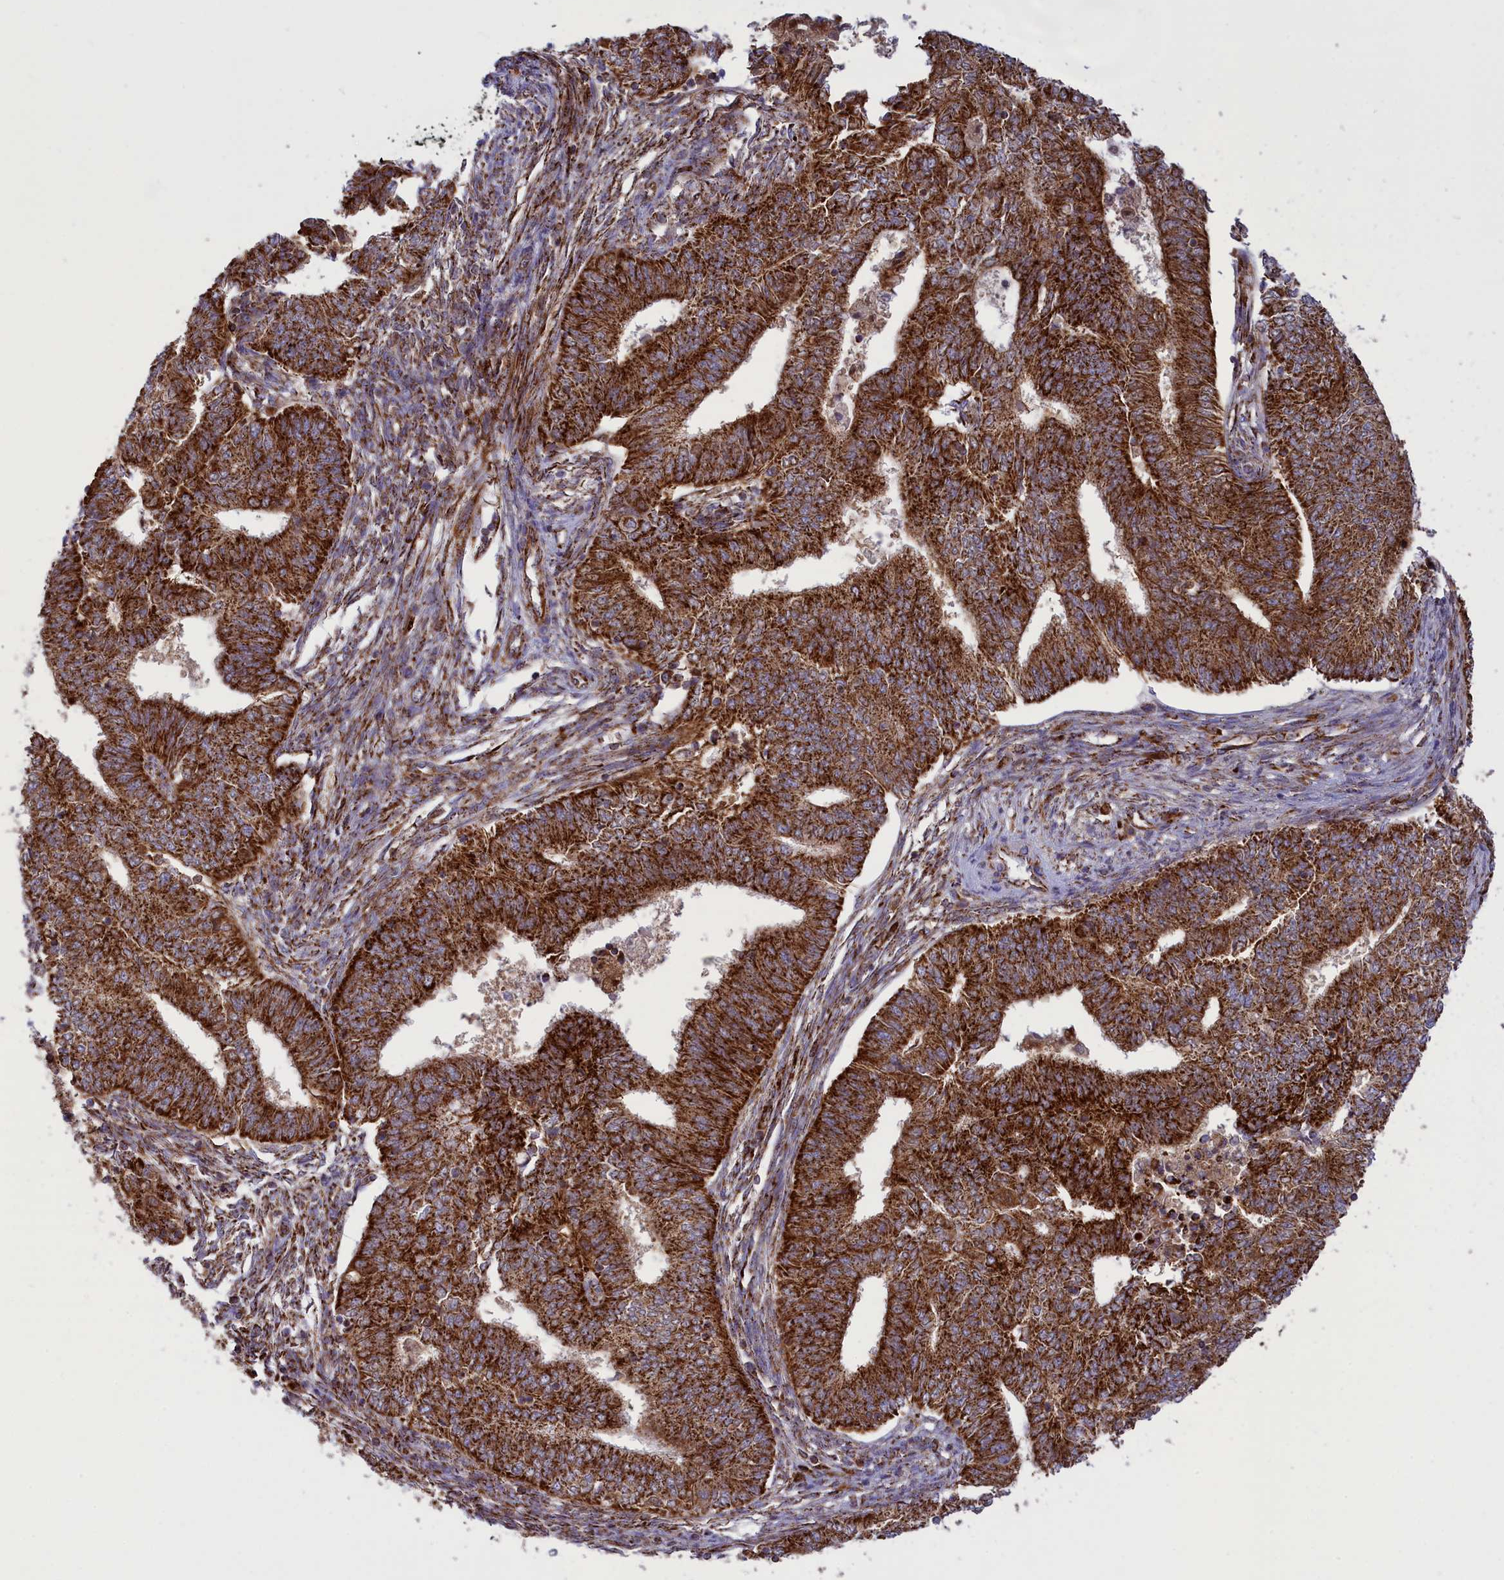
{"staining": {"intensity": "strong", "quantity": ">75%", "location": "cytoplasmic/membranous"}, "tissue": "endometrial cancer", "cell_type": "Tumor cells", "image_type": "cancer", "snomed": [{"axis": "morphology", "description": "Adenocarcinoma, NOS"}, {"axis": "topography", "description": "Endometrium"}], "caption": "Endometrial cancer (adenocarcinoma) tissue shows strong cytoplasmic/membranous positivity in about >75% of tumor cells, visualized by immunohistochemistry.", "gene": "ISOC2", "patient": {"sex": "female", "age": 62}}